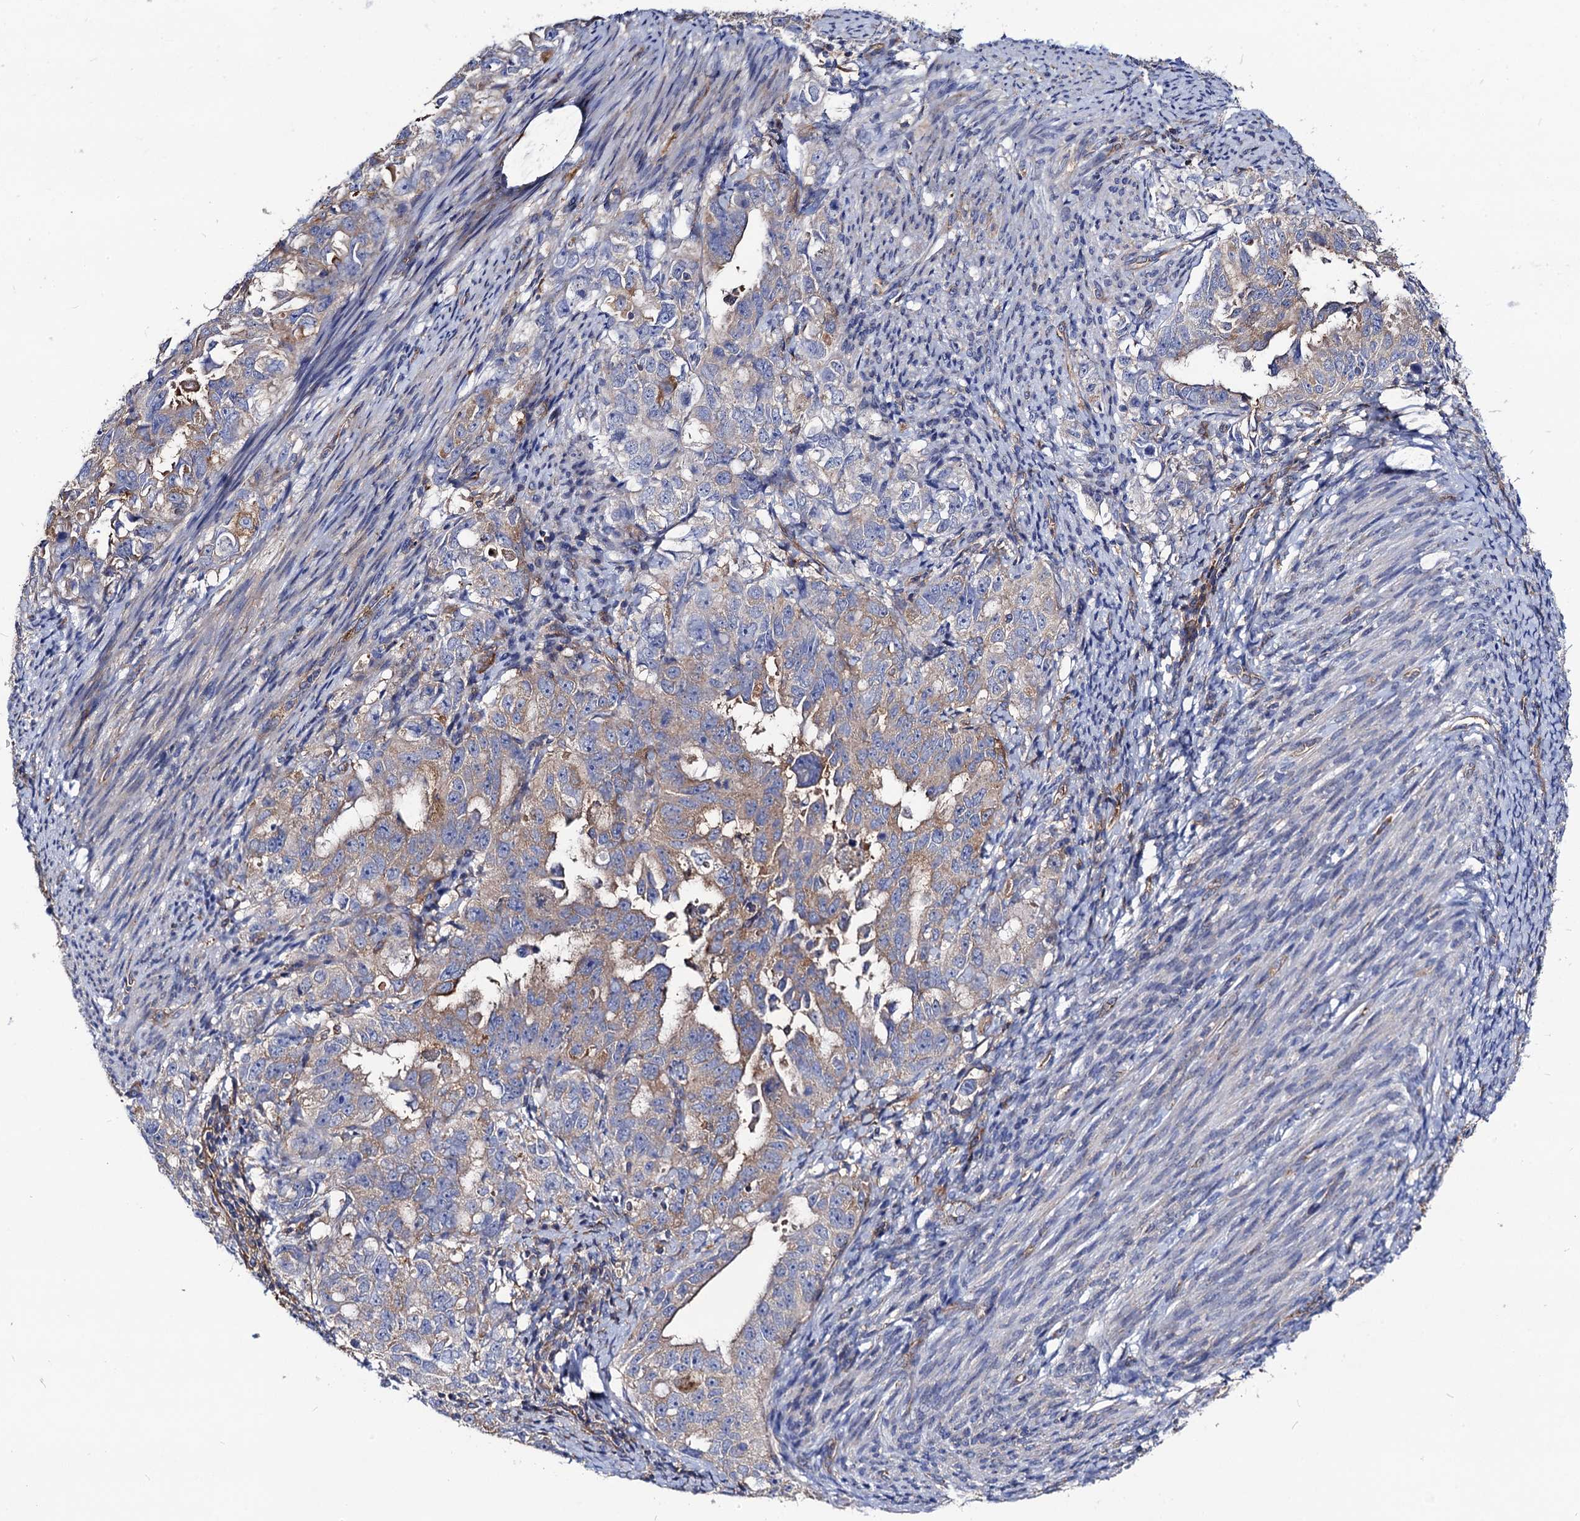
{"staining": {"intensity": "moderate", "quantity": "<25%", "location": "cytoplasmic/membranous"}, "tissue": "endometrial cancer", "cell_type": "Tumor cells", "image_type": "cancer", "snomed": [{"axis": "morphology", "description": "Adenocarcinoma, NOS"}, {"axis": "topography", "description": "Endometrium"}], "caption": "Endometrial adenocarcinoma stained with a brown dye reveals moderate cytoplasmic/membranous positive positivity in about <25% of tumor cells.", "gene": "DYDC1", "patient": {"sex": "female", "age": 65}}